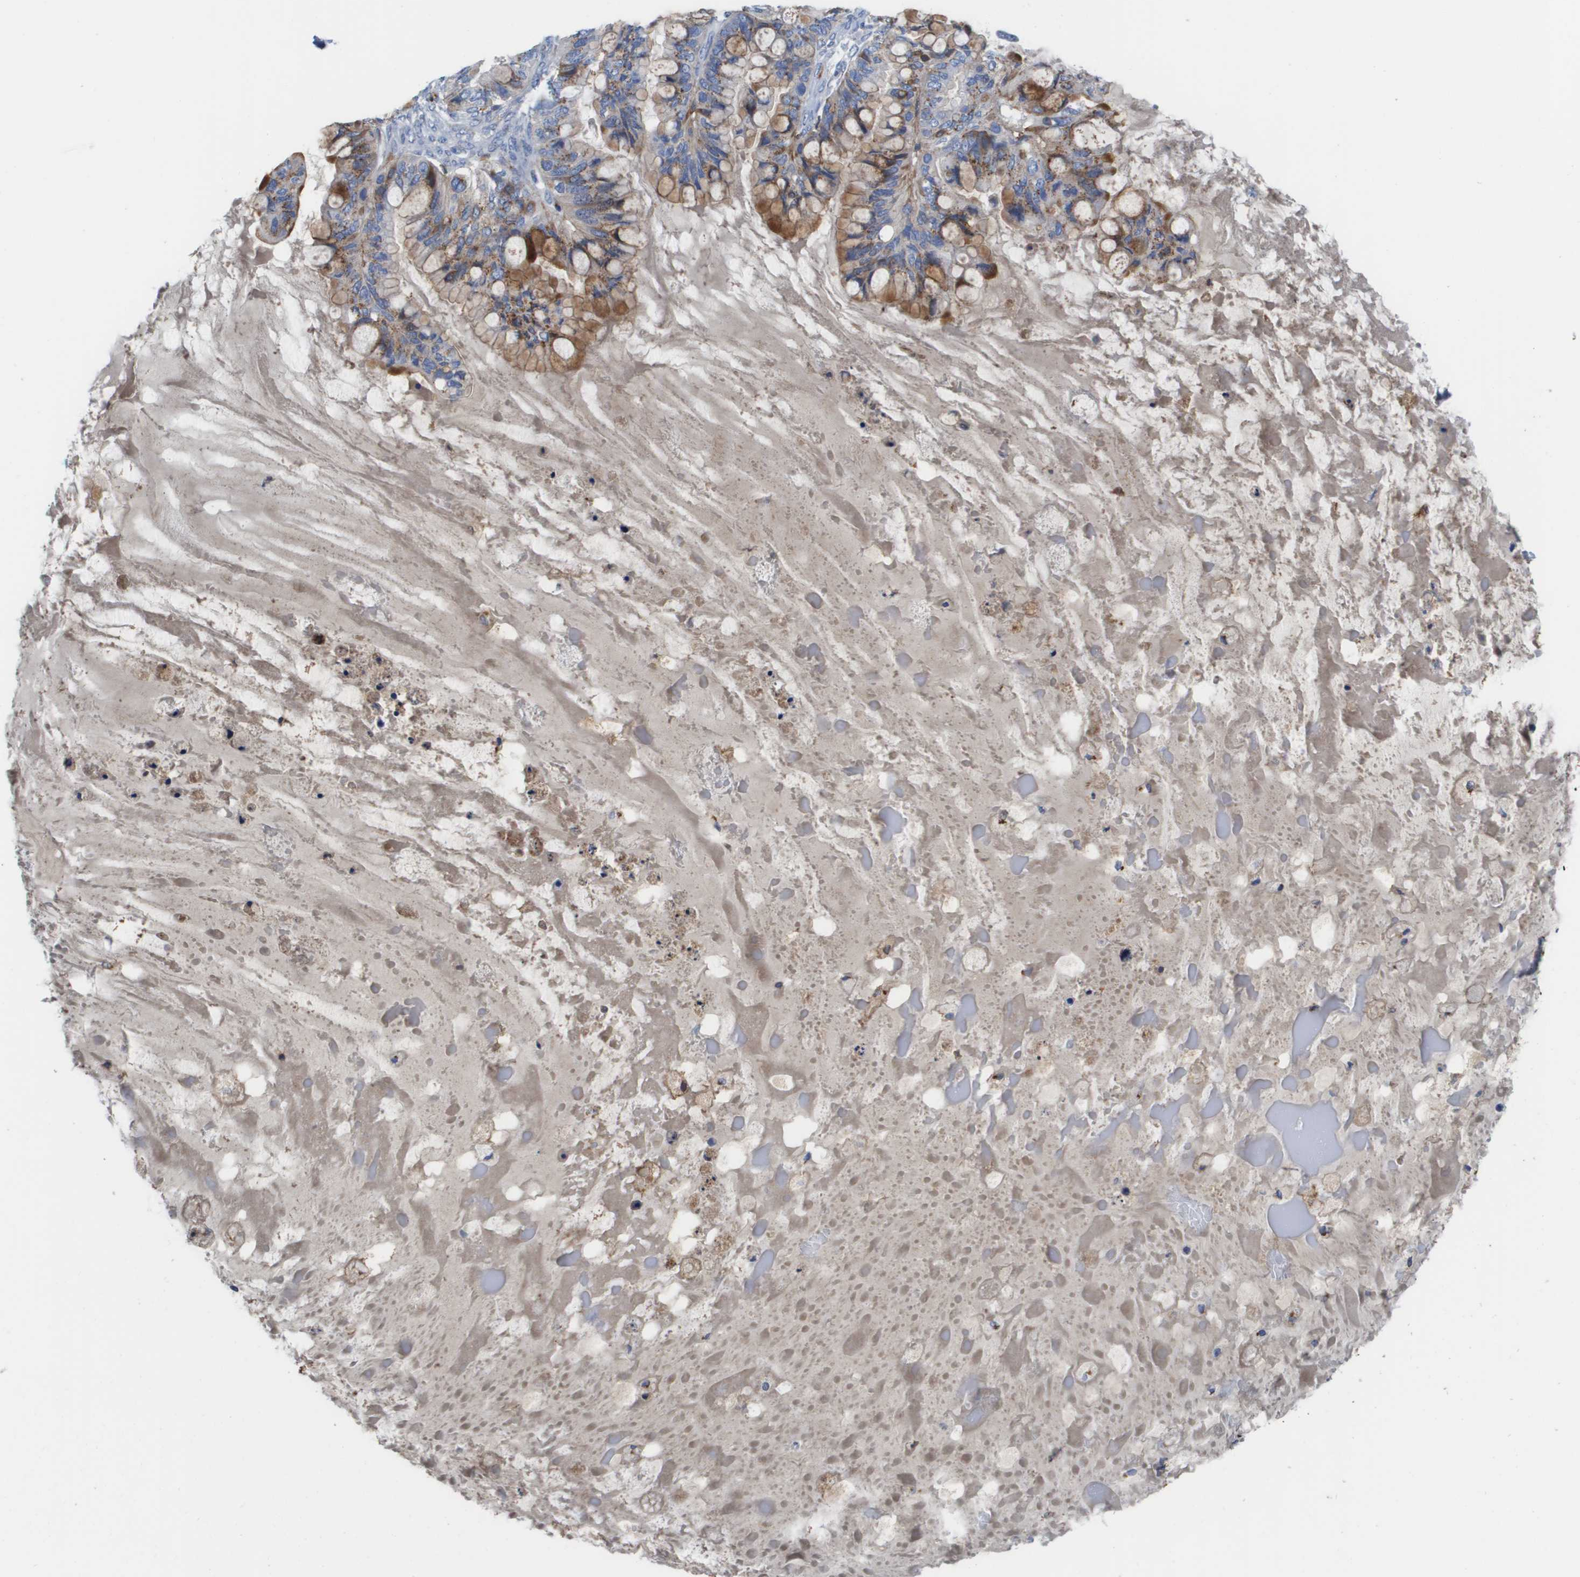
{"staining": {"intensity": "moderate", "quantity": ">75%", "location": "cytoplasmic/membranous"}, "tissue": "ovarian cancer", "cell_type": "Tumor cells", "image_type": "cancer", "snomed": [{"axis": "morphology", "description": "Cystadenocarcinoma, mucinous, NOS"}, {"axis": "topography", "description": "Ovary"}], "caption": "Moderate cytoplasmic/membranous protein expression is seen in approximately >75% of tumor cells in mucinous cystadenocarcinoma (ovarian).", "gene": "SLC37A2", "patient": {"sex": "female", "age": 80}}